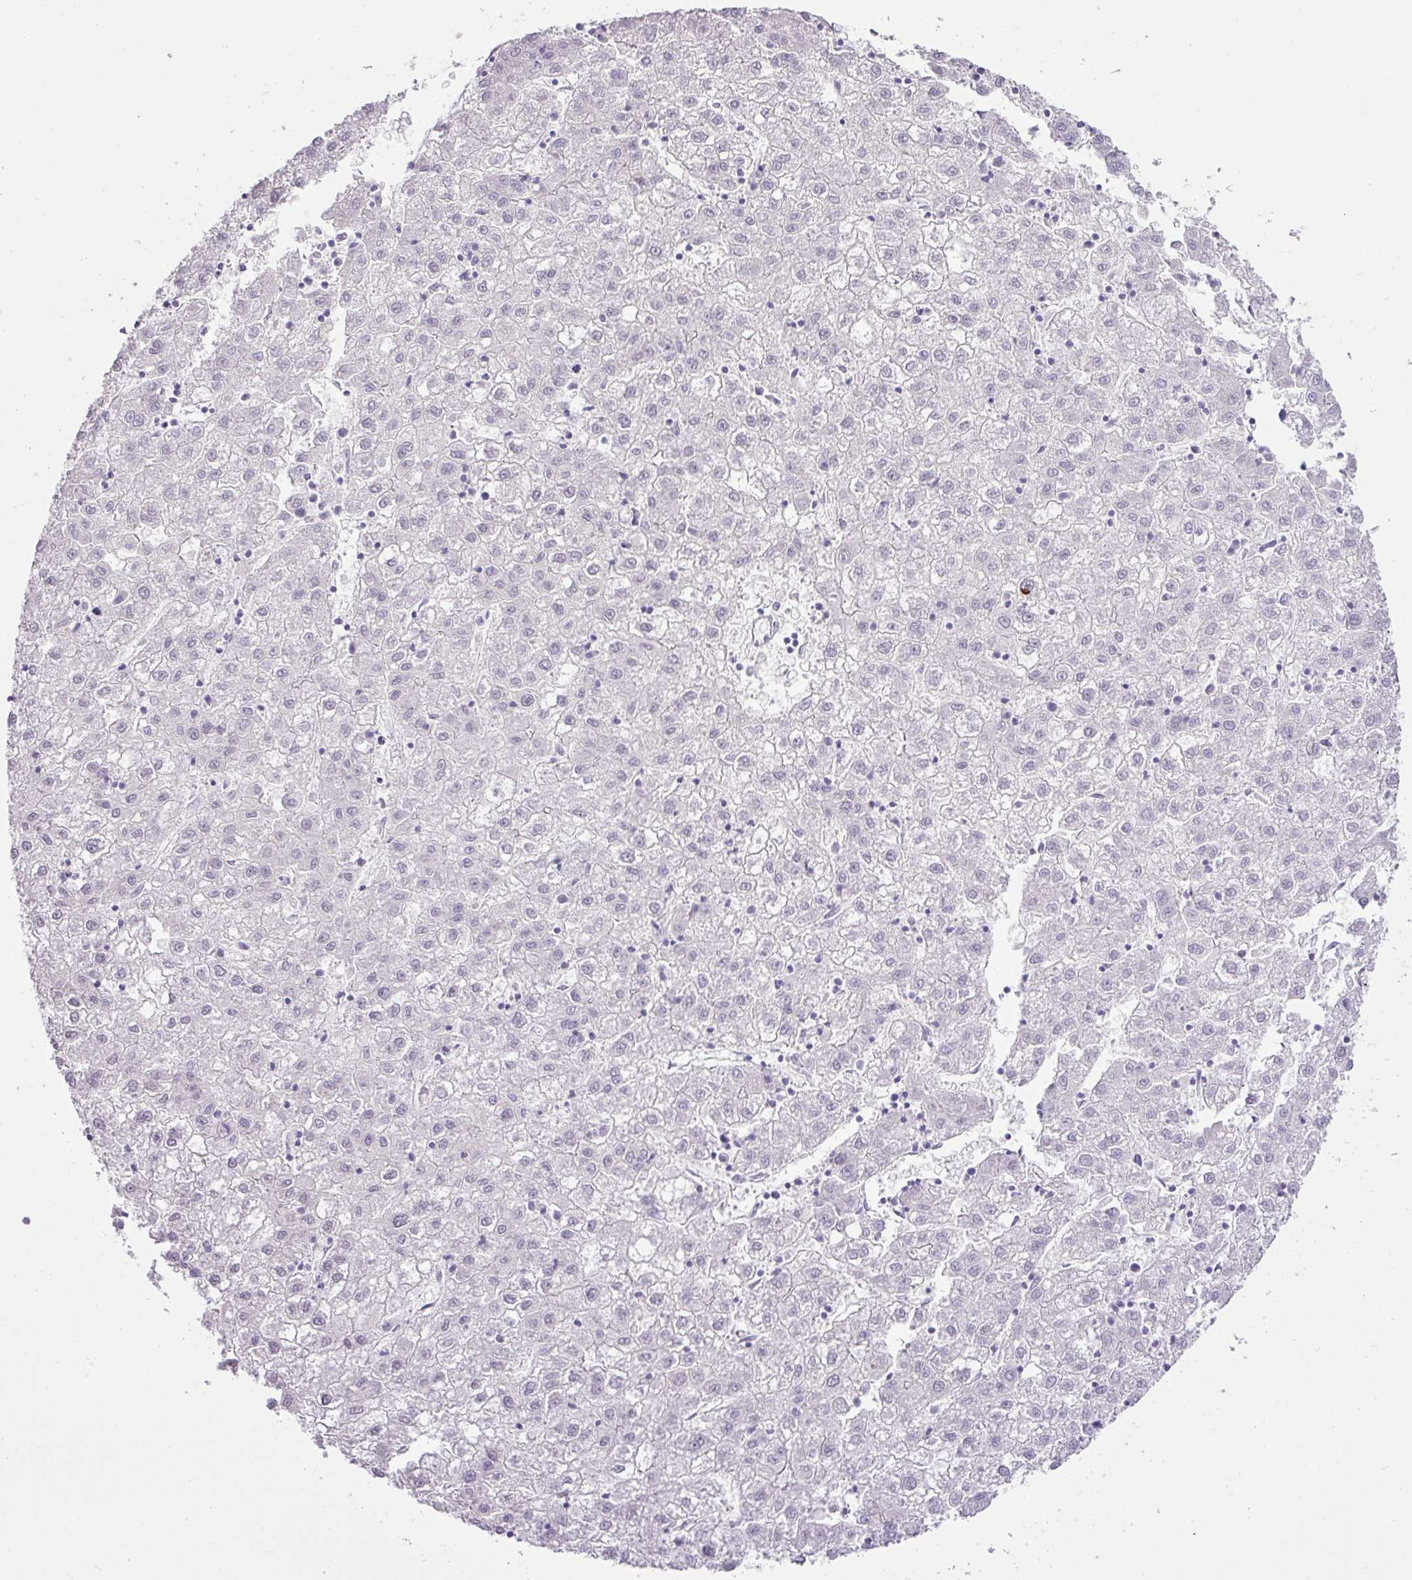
{"staining": {"intensity": "negative", "quantity": "none", "location": "none"}, "tissue": "liver cancer", "cell_type": "Tumor cells", "image_type": "cancer", "snomed": [{"axis": "morphology", "description": "Carcinoma, Hepatocellular, NOS"}, {"axis": "topography", "description": "Liver"}], "caption": "An image of hepatocellular carcinoma (liver) stained for a protein exhibits no brown staining in tumor cells.", "gene": "DIP2A", "patient": {"sex": "male", "age": 72}}